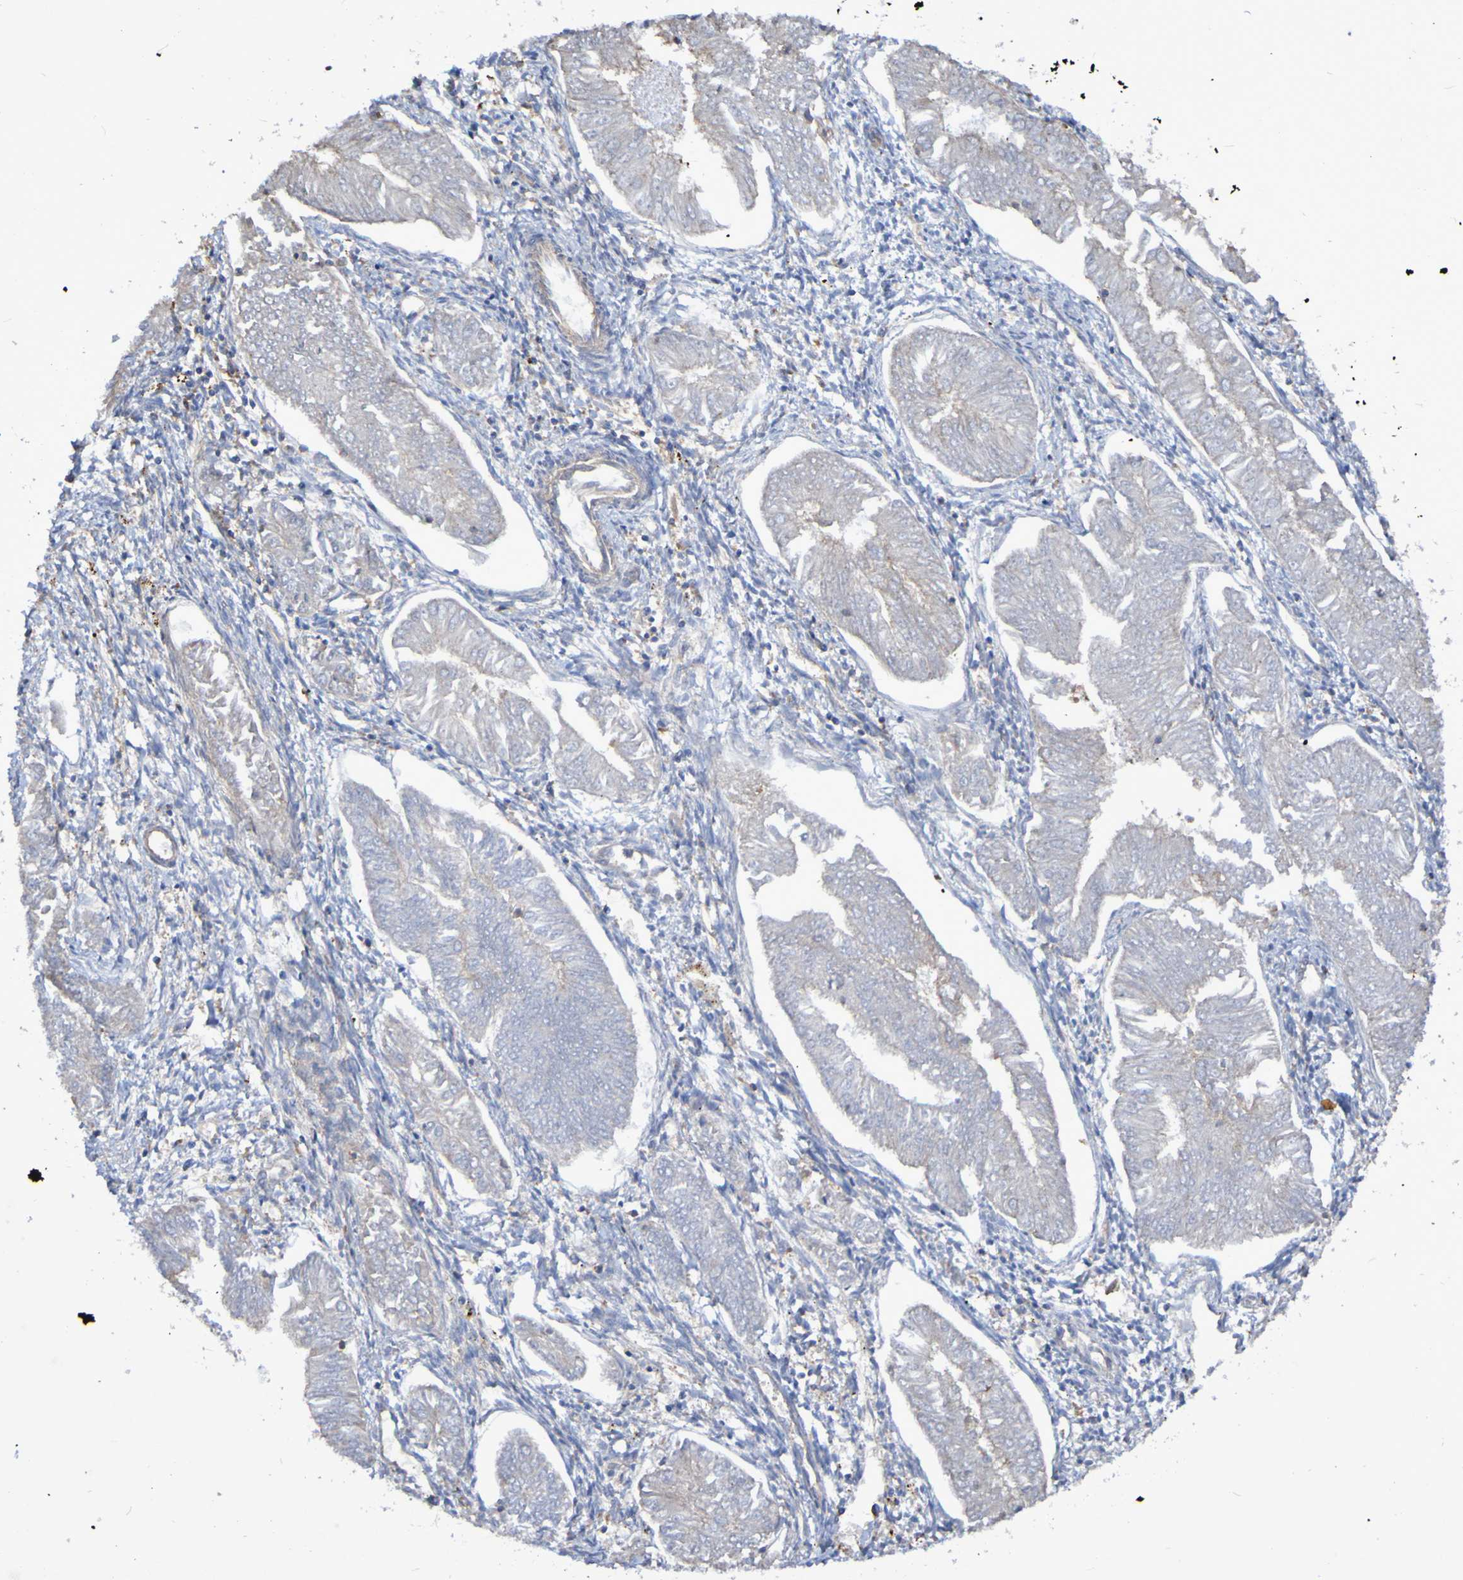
{"staining": {"intensity": "weak", "quantity": "<25%", "location": "cytoplasmic/membranous"}, "tissue": "endometrial cancer", "cell_type": "Tumor cells", "image_type": "cancer", "snomed": [{"axis": "morphology", "description": "Adenocarcinoma, NOS"}, {"axis": "topography", "description": "Endometrium"}], "caption": "IHC of endometrial cancer (adenocarcinoma) displays no staining in tumor cells.", "gene": "SYNJ1", "patient": {"sex": "female", "age": 53}}